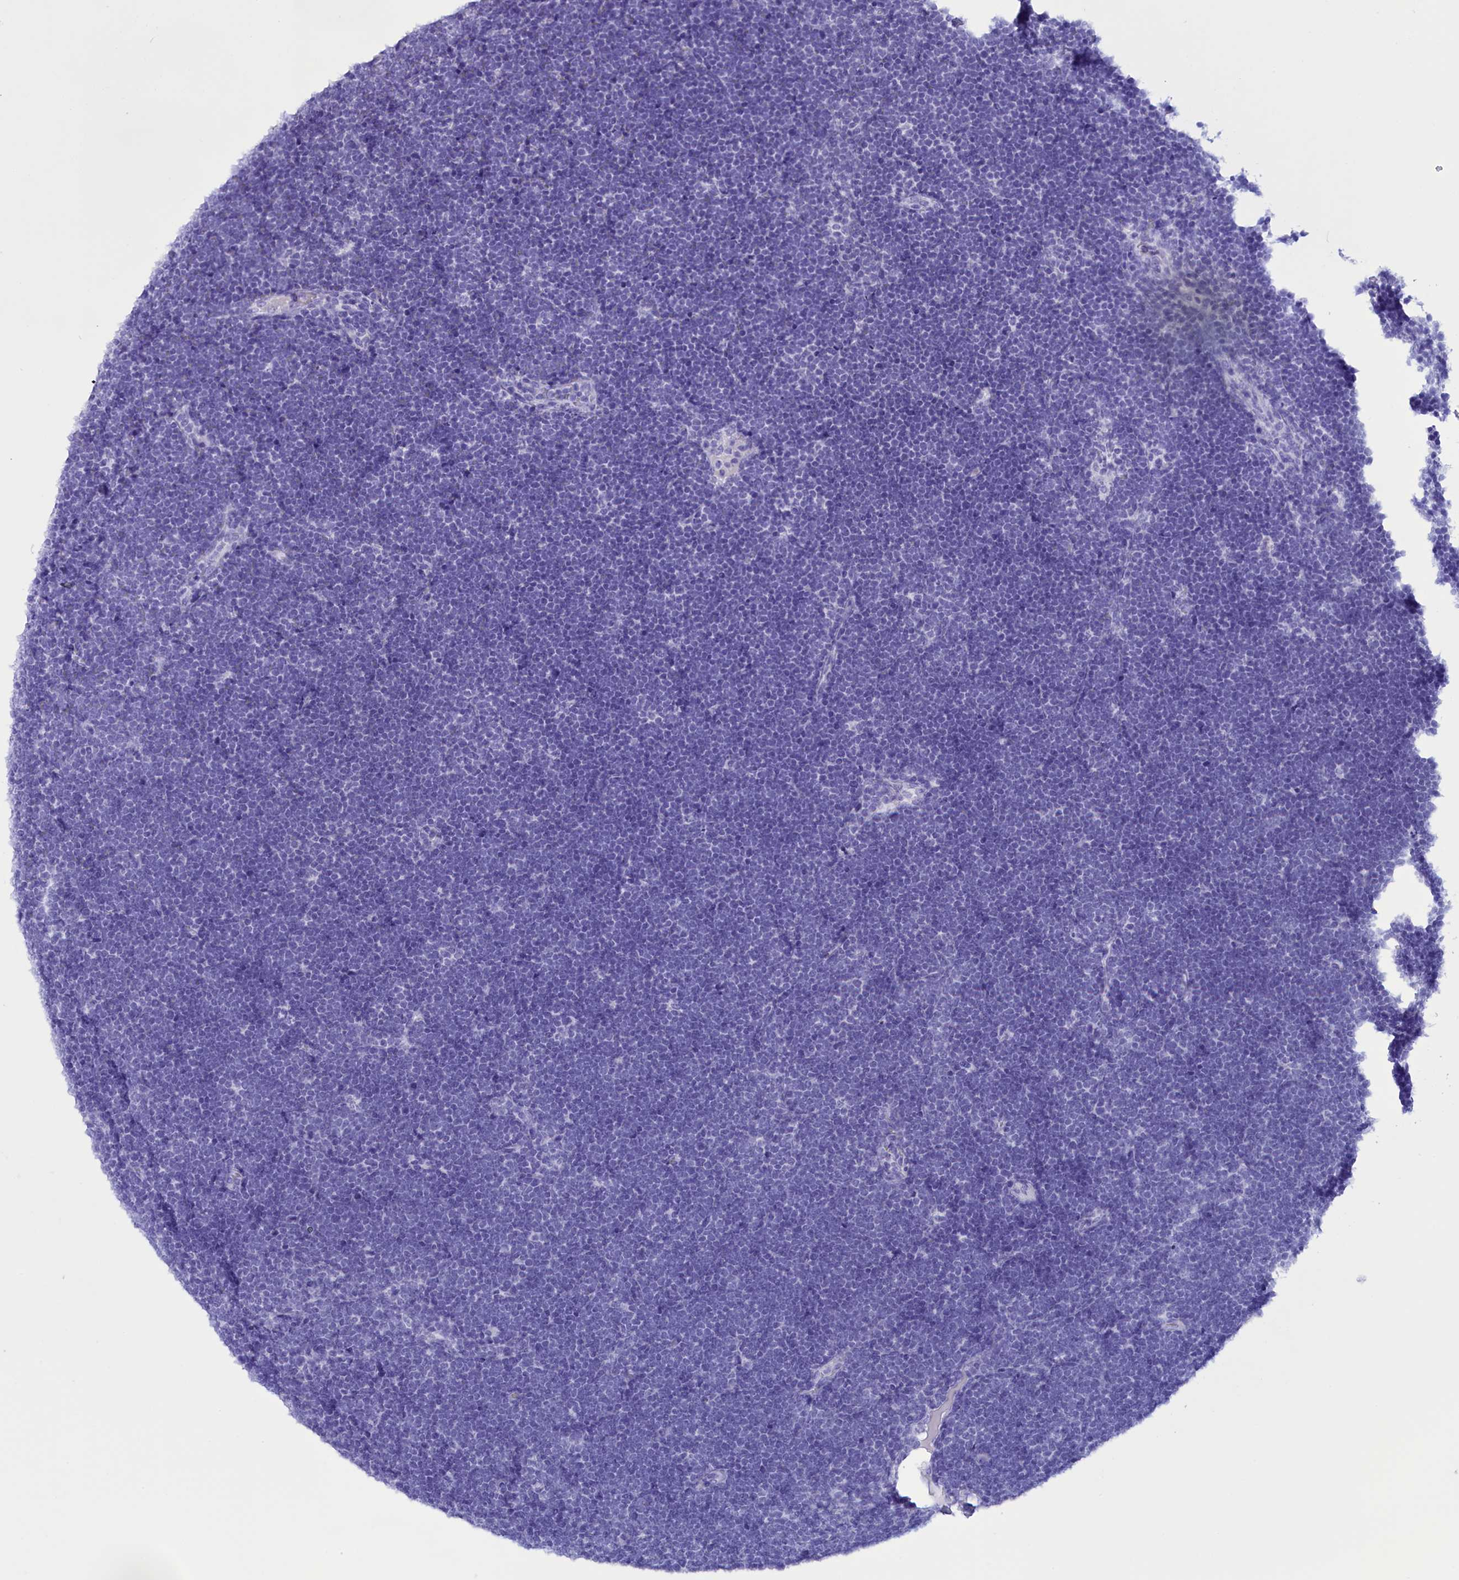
{"staining": {"intensity": "negative", "quantity": "none", "location": "none"}, "tissue": "lymphoma", "cell_type": "Tumor cells", "image_type": "cancer", "snomed": [{"axis": "morphology", "description": "Malignant lymphoma, non-Hodgkin's type, High grade"}, {"axis": "topography", "description": "Lymph node"}], "caption": "This is an immunohistochemistry (IHC) histopathology image of lymphoma. There is no staining in tumor cells.", "gene": "BRI3", "patient": {"sex": "male", "age": 13}}